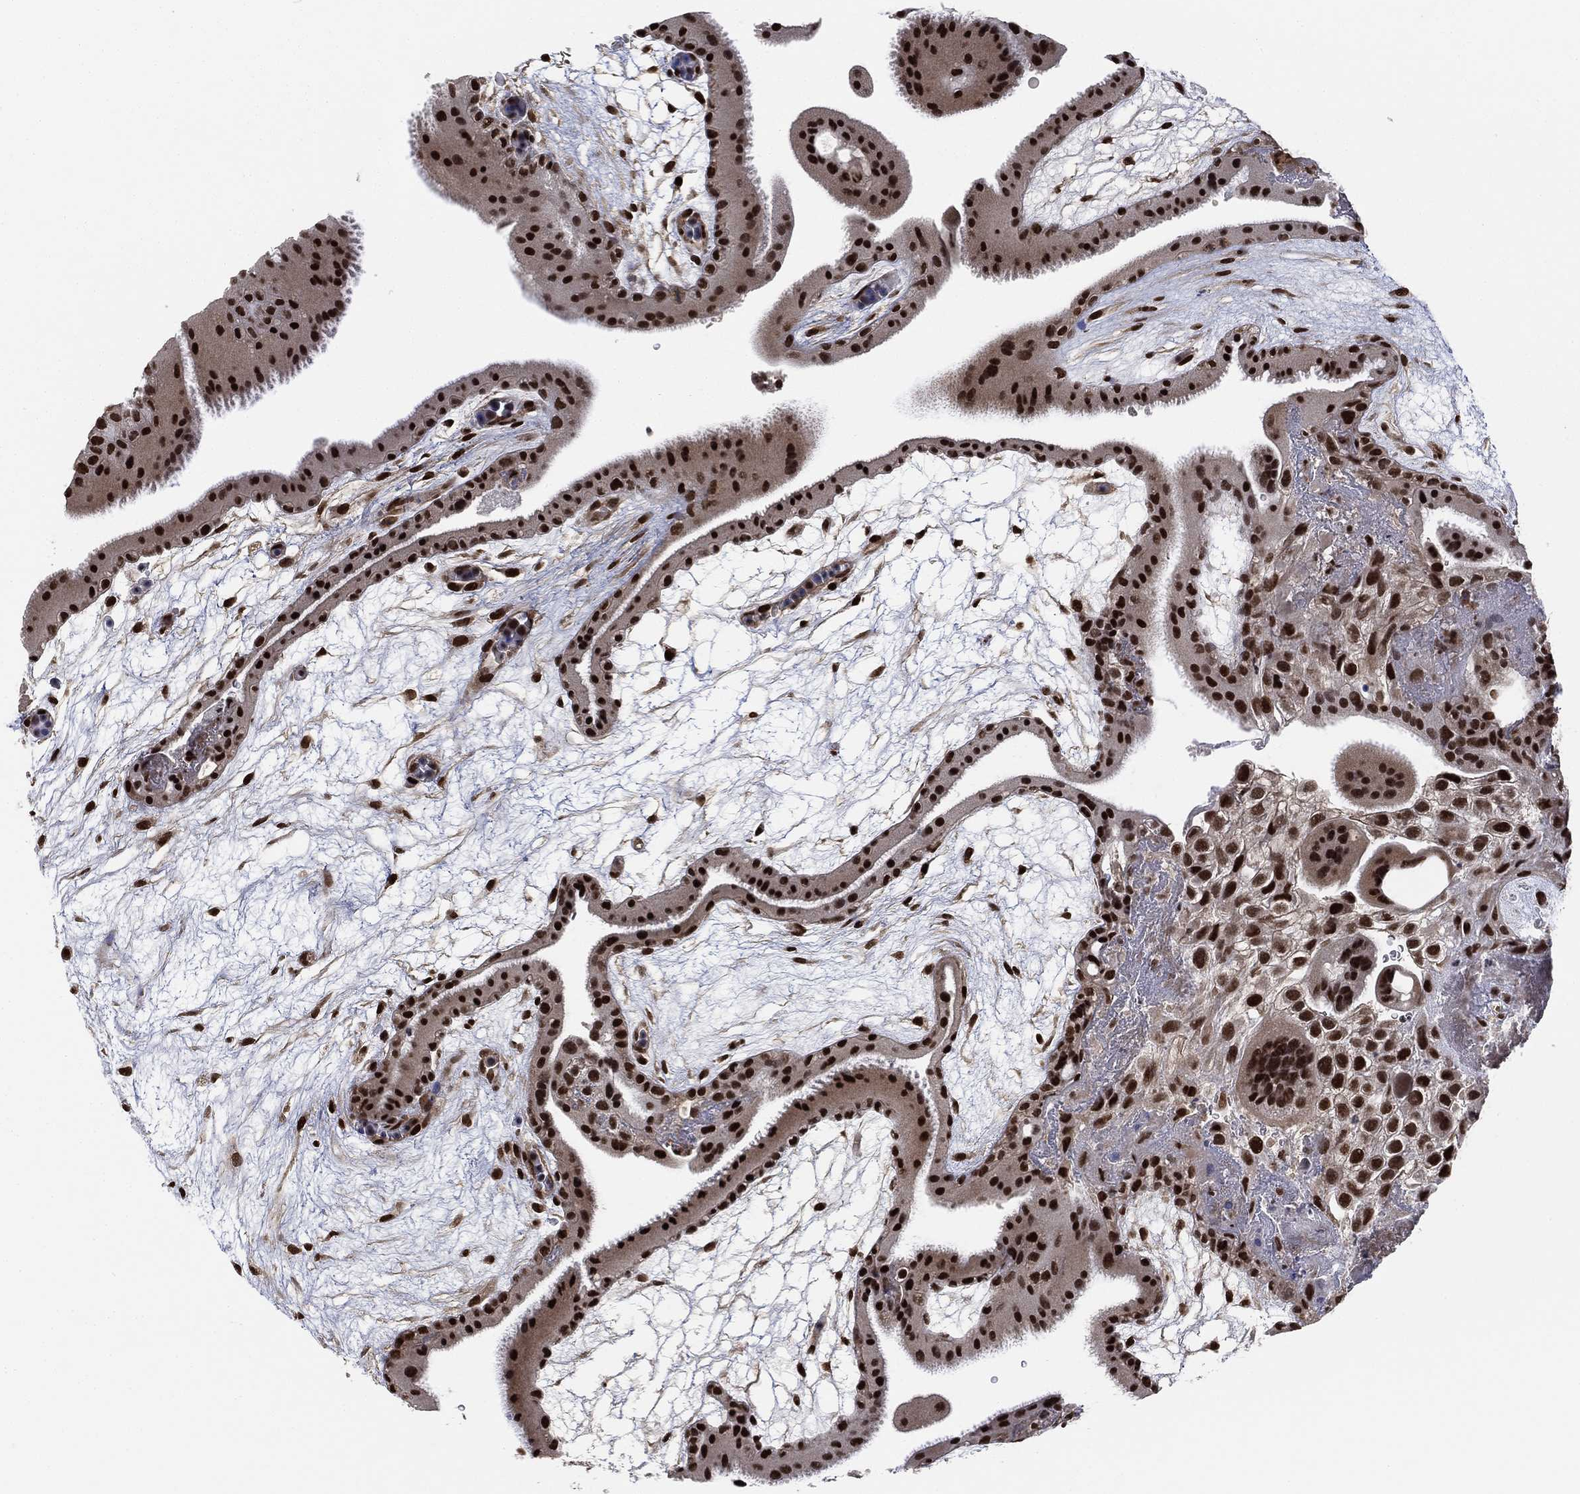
{"staining": {"intensity": "strong", "quantity": "25%-75%", "location": "nuclear"}, "tissue": "placenta", "cell_type": "Decidual cells", "image_type": "normal", "snomed": [{"axis": "morphology", "description": "Normal tissue, NOS"}, {"axis": "topography", "description": "Placenta"}], "caption": "Approximately 25%-75% of decidual cells in benign placenta exhibit strong nuclear protein expression as visualized by brown immunohistochemical staining.", "gene": "ZSCAN30", "patient": {"sex": "female", "age": 19}}